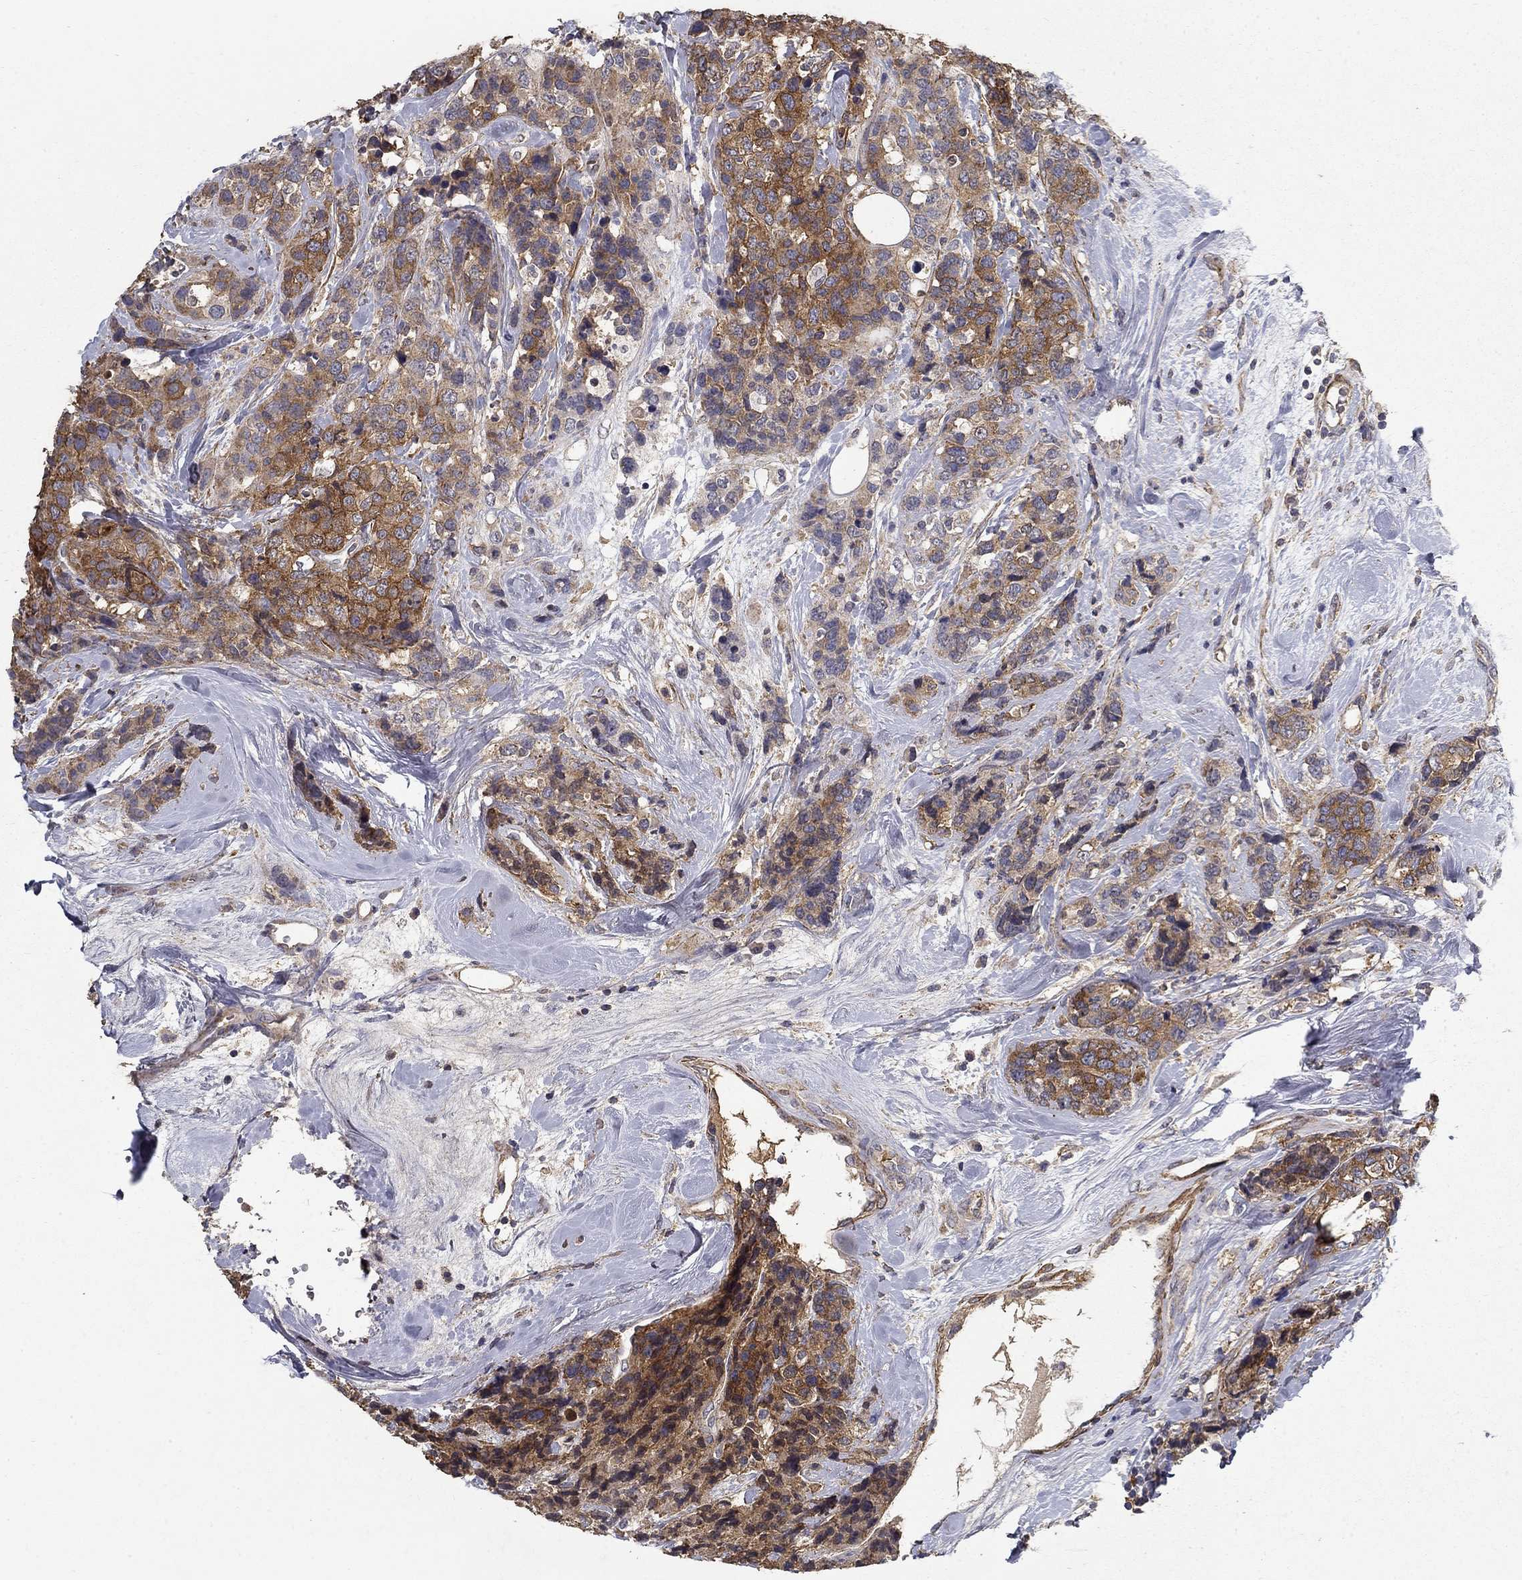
{"staining": {"intensity": "strong", "quantity": "25%-75%", "location": "cytoplasmic/membranous"}, "tissue": "breast cancer", "cell_type": "Tumor cells", "image_type": "cancer", "snomed": [{"axis": "morphology", "description": "Lobular carcinoma"}, {"axis": "topography", "description": "Breast"}], "caption": "Brown immunohistochemical staining in human breast cancer demonstrates strong cytoplasmic/membranous positivity in approximately 25%-75% of tumor cells. The staining was performed using DAB (3,3'-diaminobenzidine) to visualize the protein expression in brown, while the nuclei were stained in blue with hematoxylin (Magnification: 20x).", "gene": "MPP2", "patient": {"sex": "female", "age": 59}}